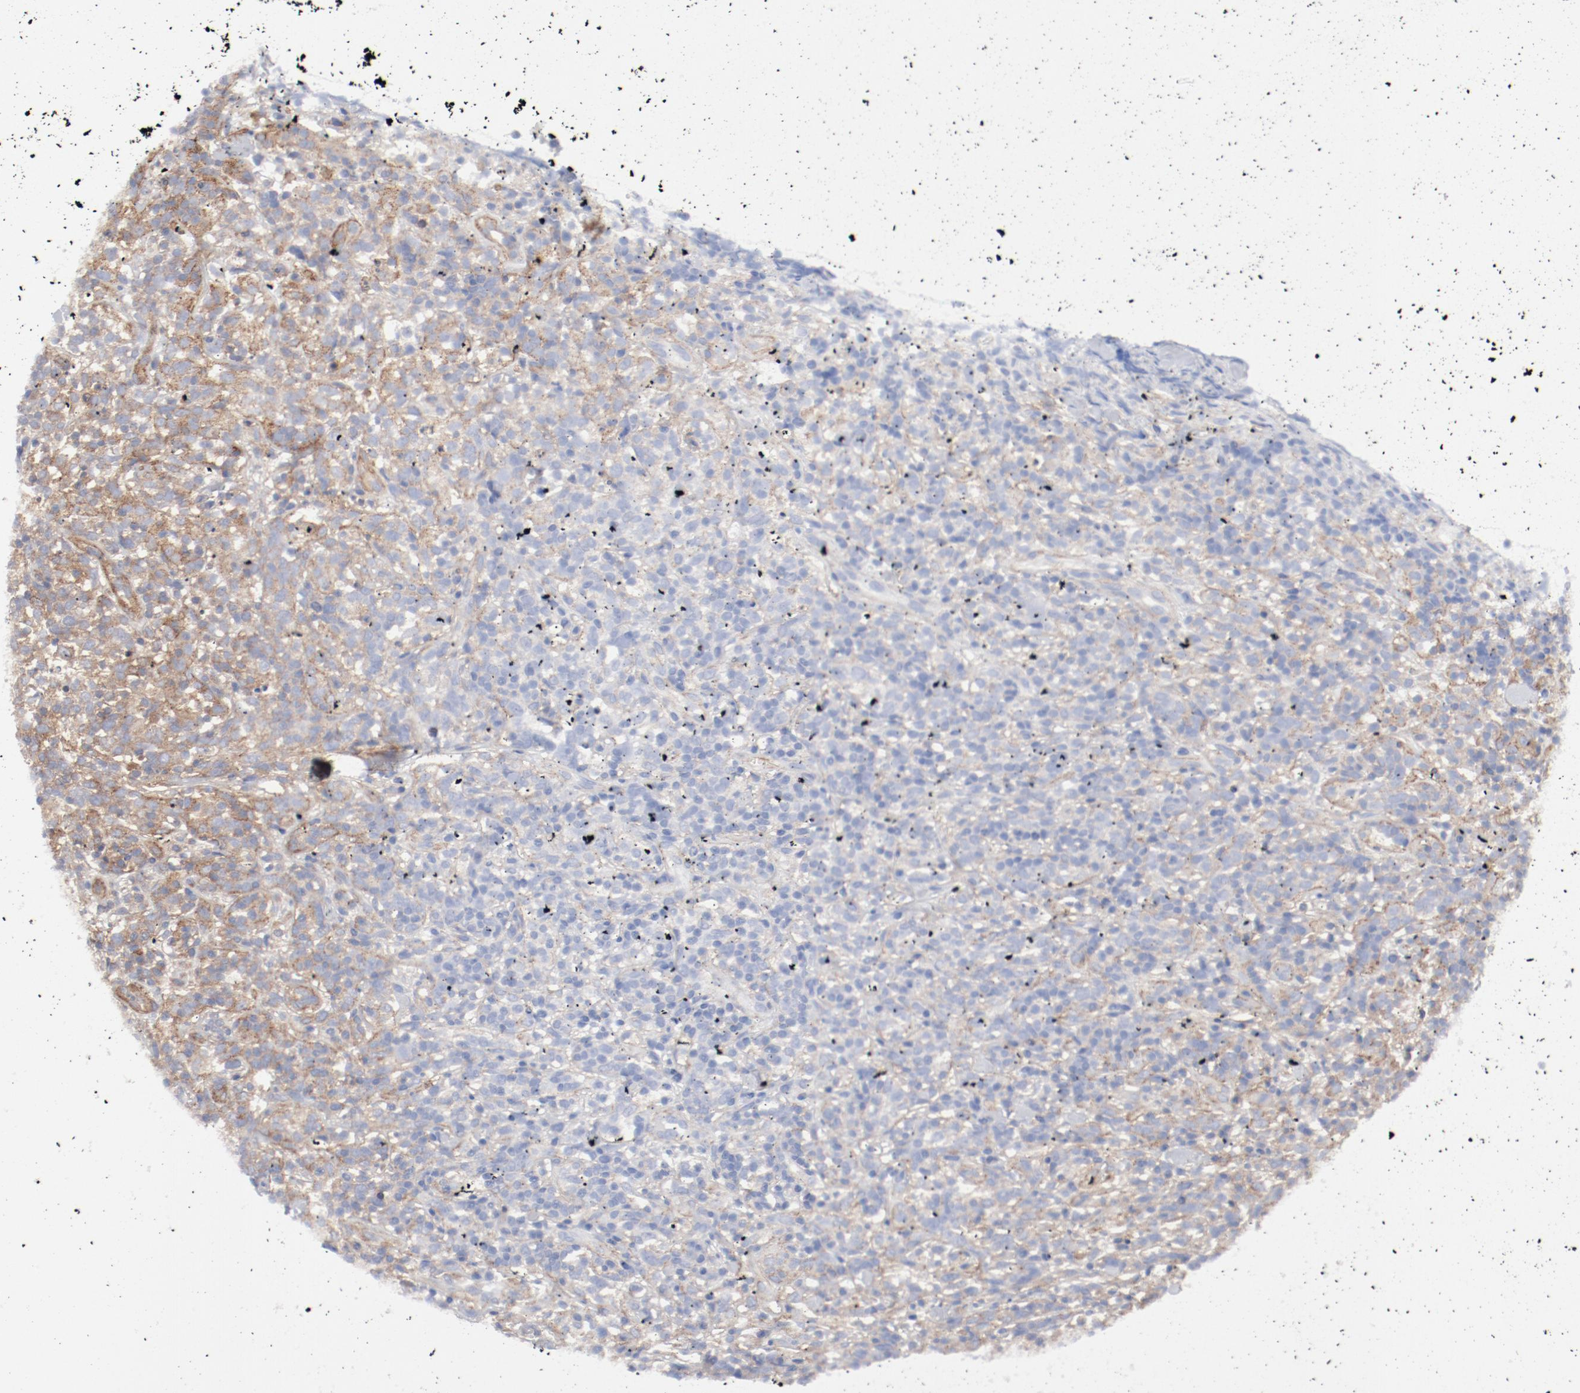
{"staining": {"intensity": "moderate", "quantity": "<25%", "location": "cytoplasmic/membranous"}, "tissue": "lymphoma", "cell_type": "Tumor cells", "image_type": "cancer", "snomed": [{"axis": "morphology", "description": "Malignant lymphoma, non-Hodgkin's type, High grade"}, {"axis": "topography", "description": "Lymph node"}], "caption": "Immunohistochemistry of malignant lymphoma, non-Hodgkin's type (high-grade) shows low levels of moderate cytoplasmic/membranous expression in about <25% of tumor cells.", "gene": "AP2A1", "patient": {"sex": "female", "age": 73}}